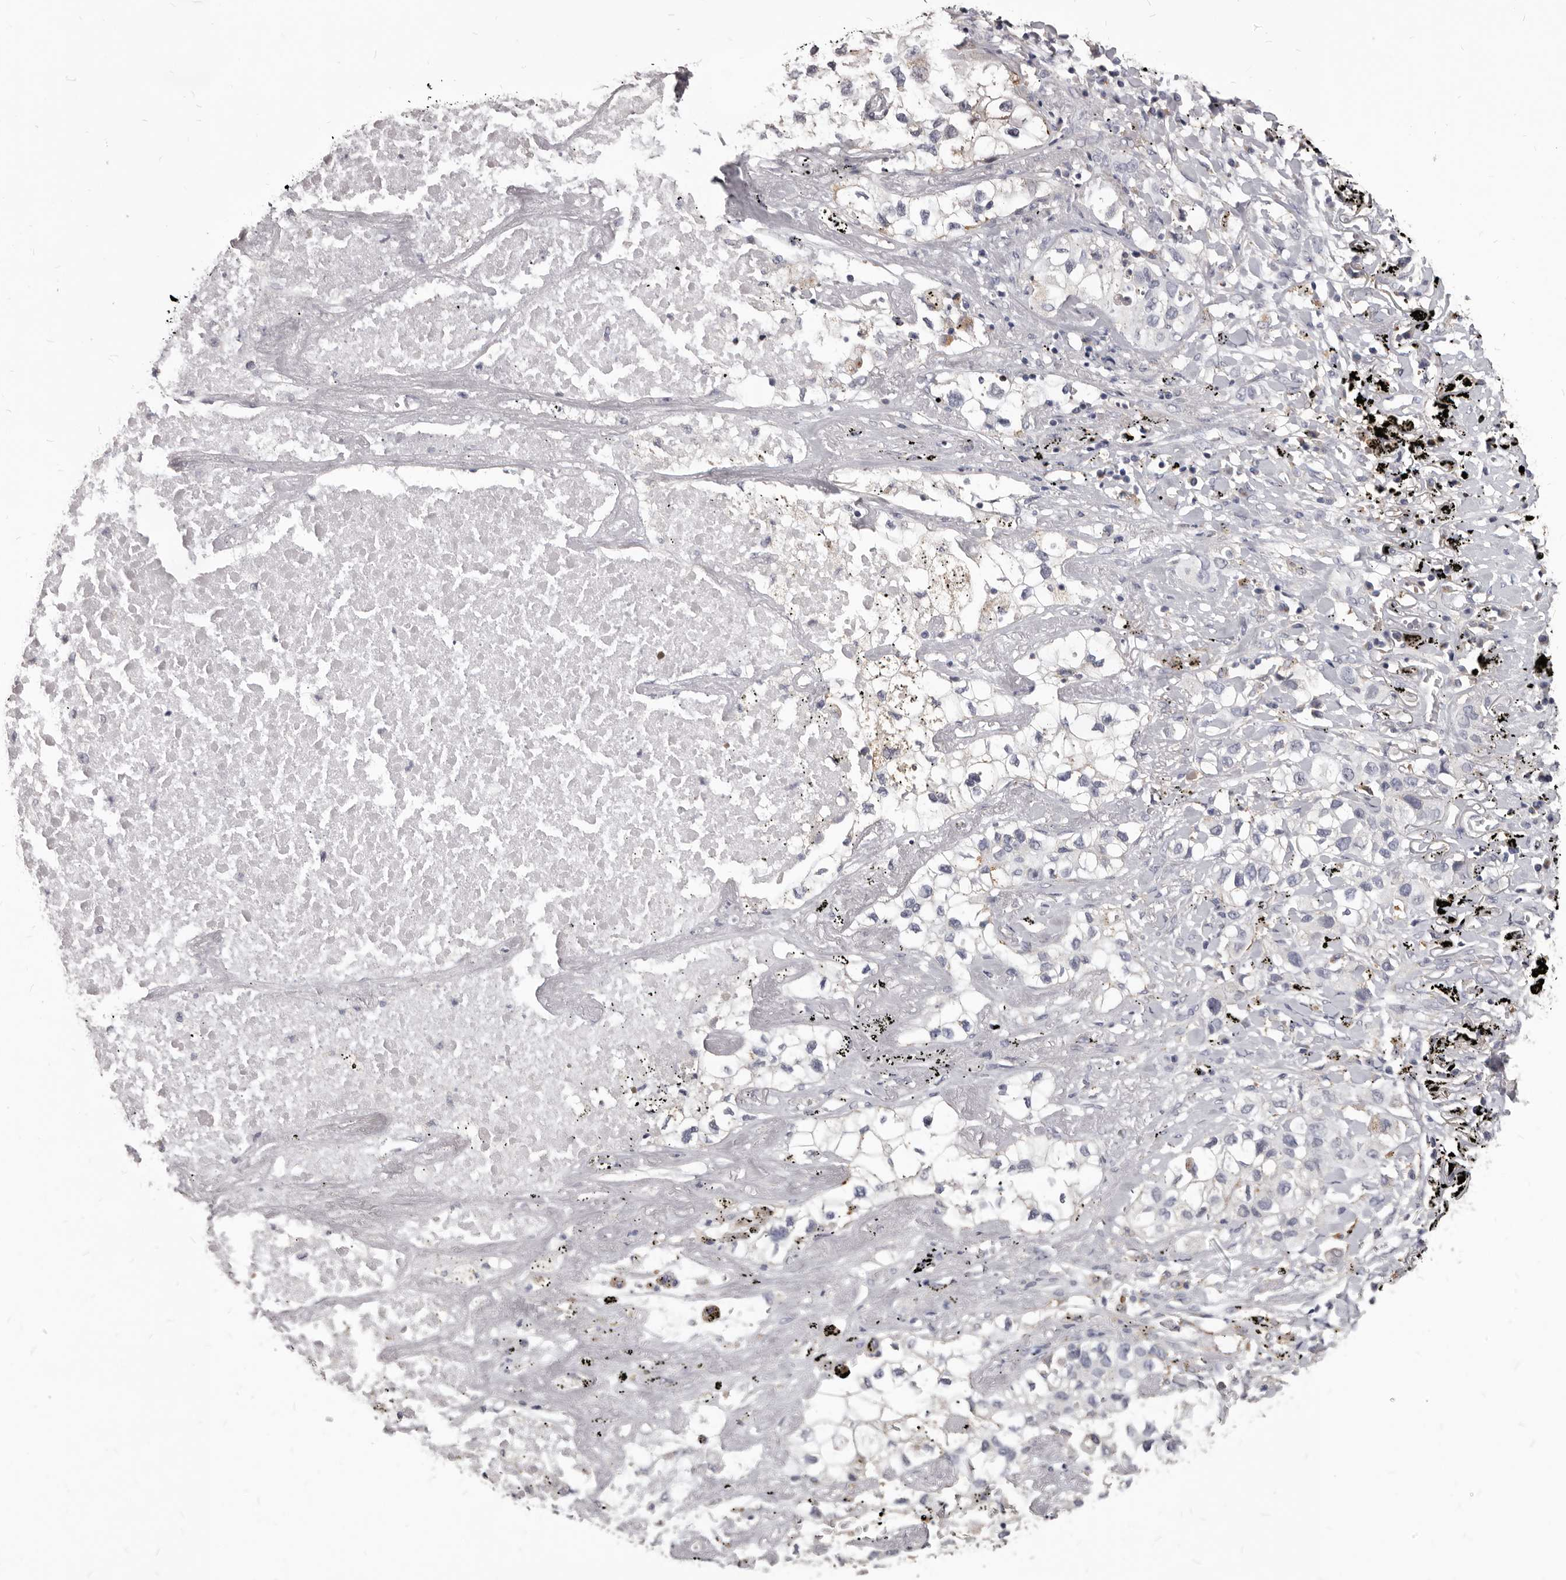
{"staining": {"intensity": "negative", "quantity": "none", "location": "none"}, "tissue": "lung cancer", "cell_type": "Tumor cells", "image_type": "cancer", "snomed": [{"axis": "morphology", "description": "Adenocarcinoma, NOS"}, {"axis": "topography", "description": "Lung"}], "caption": "The histopathology image shows no significant positivity in tumor cells of lung cancer (adenocarcinoma). (Brightfield microscopy of DAB (3,3'-diaminobenzidine) immunohistochemistry (IHC) at high magnification).", "gene": "PI4K2A", "patient": {"sex": "male", "age": 63}}